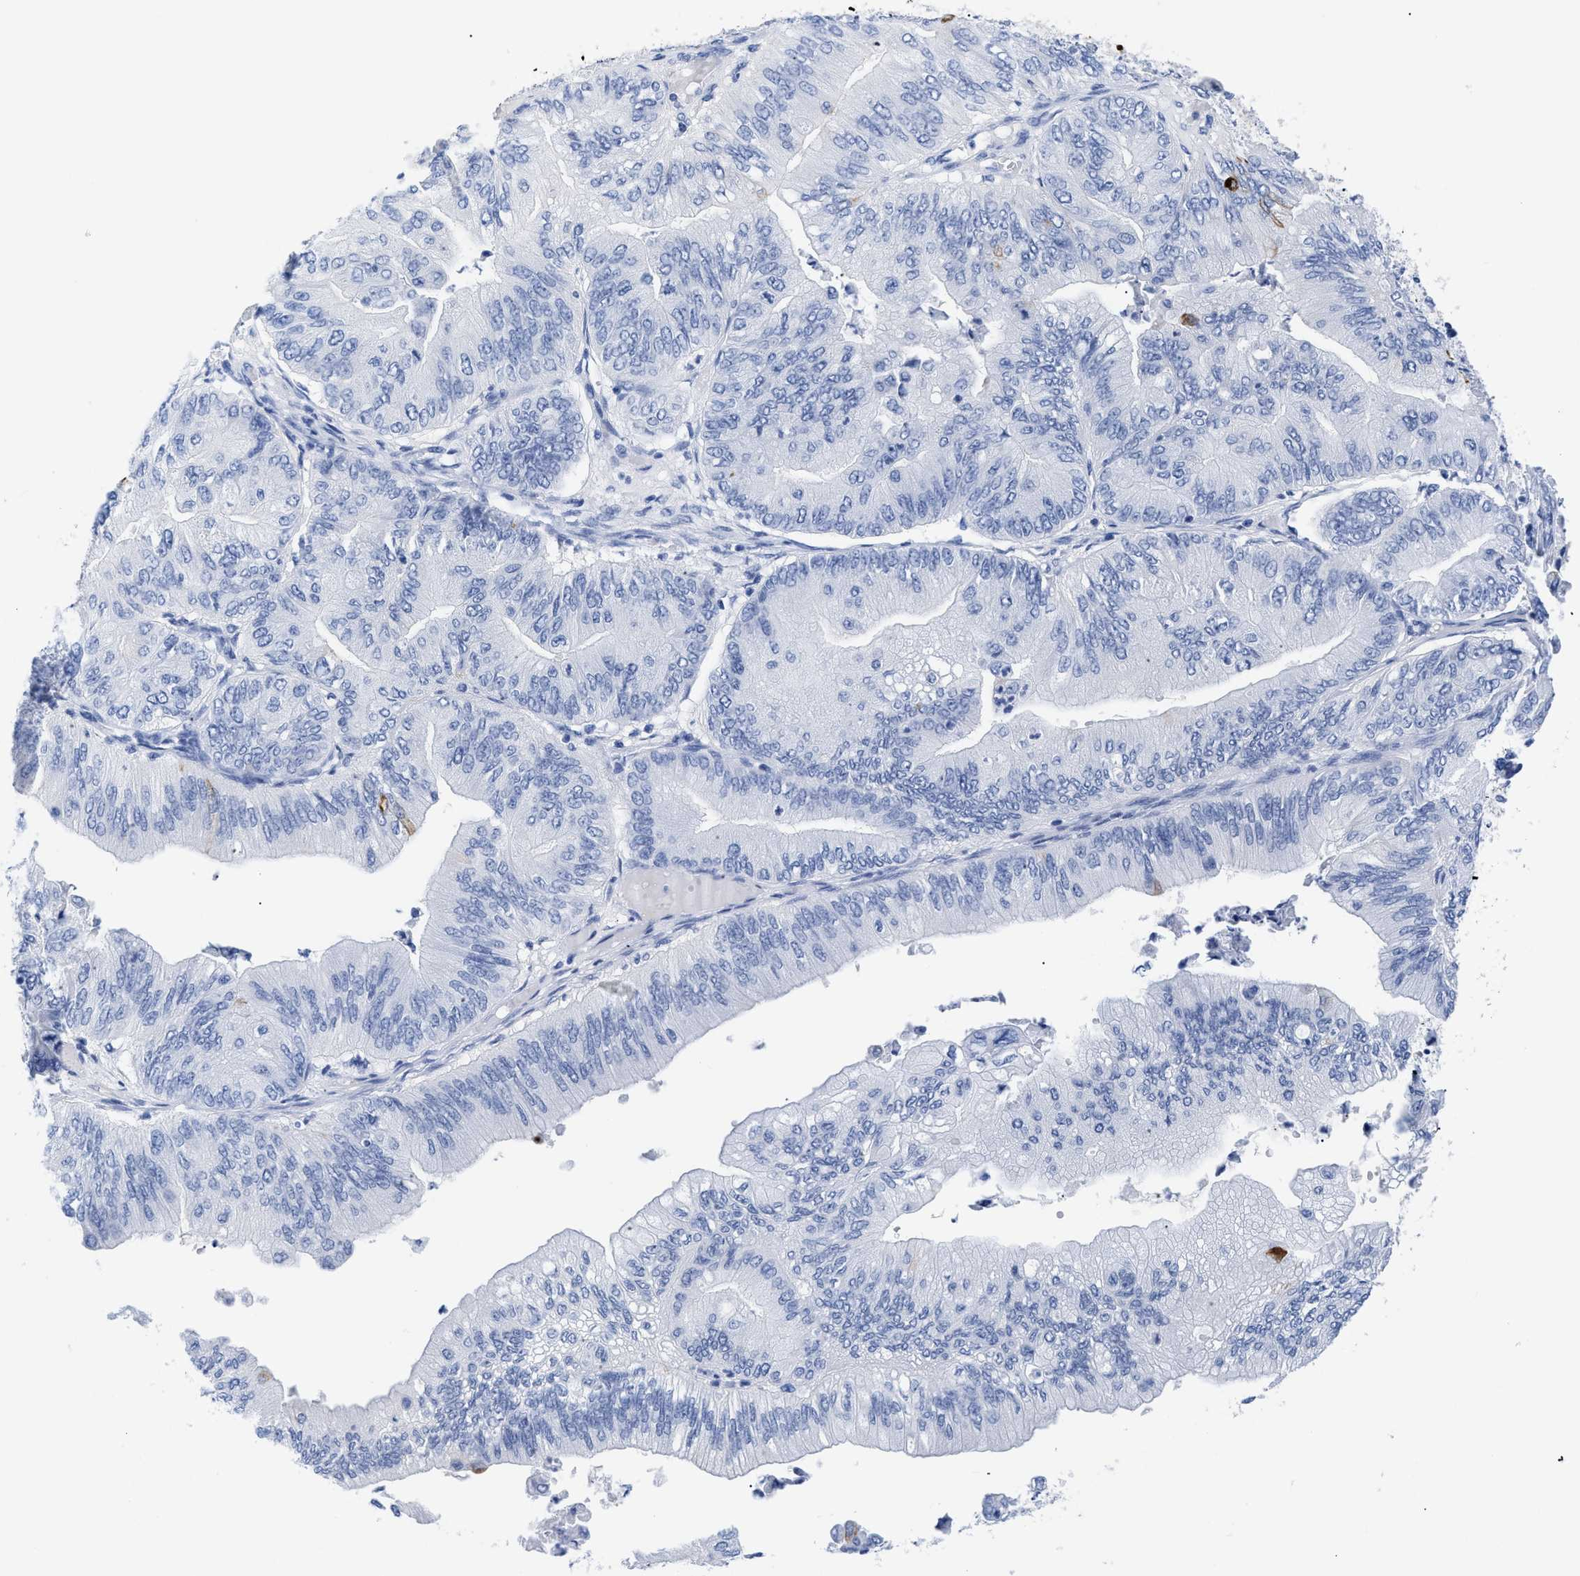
{"staining": {"intensity": "moderate", "quantity": "<25%", "location": "cytoplasmic/membranous"}, "tissue": "ovarian cancer", "cell_type": "Tumor cells", "image_type": "cancer", "snomed": [{"axis": "morphology", "description": "Cystadenocarcinoma, mucinous, NOS"}, {"axis": "topography", "description": "Ovary"}], "caption": "Ovarian cancer stained with a brown dye exhibits moderate cytoplasmic/membranous positive expression in approximately <25% of tumor cells.", "gene": "DUSP26", "patient": {"sex": "female", "age": 61}}